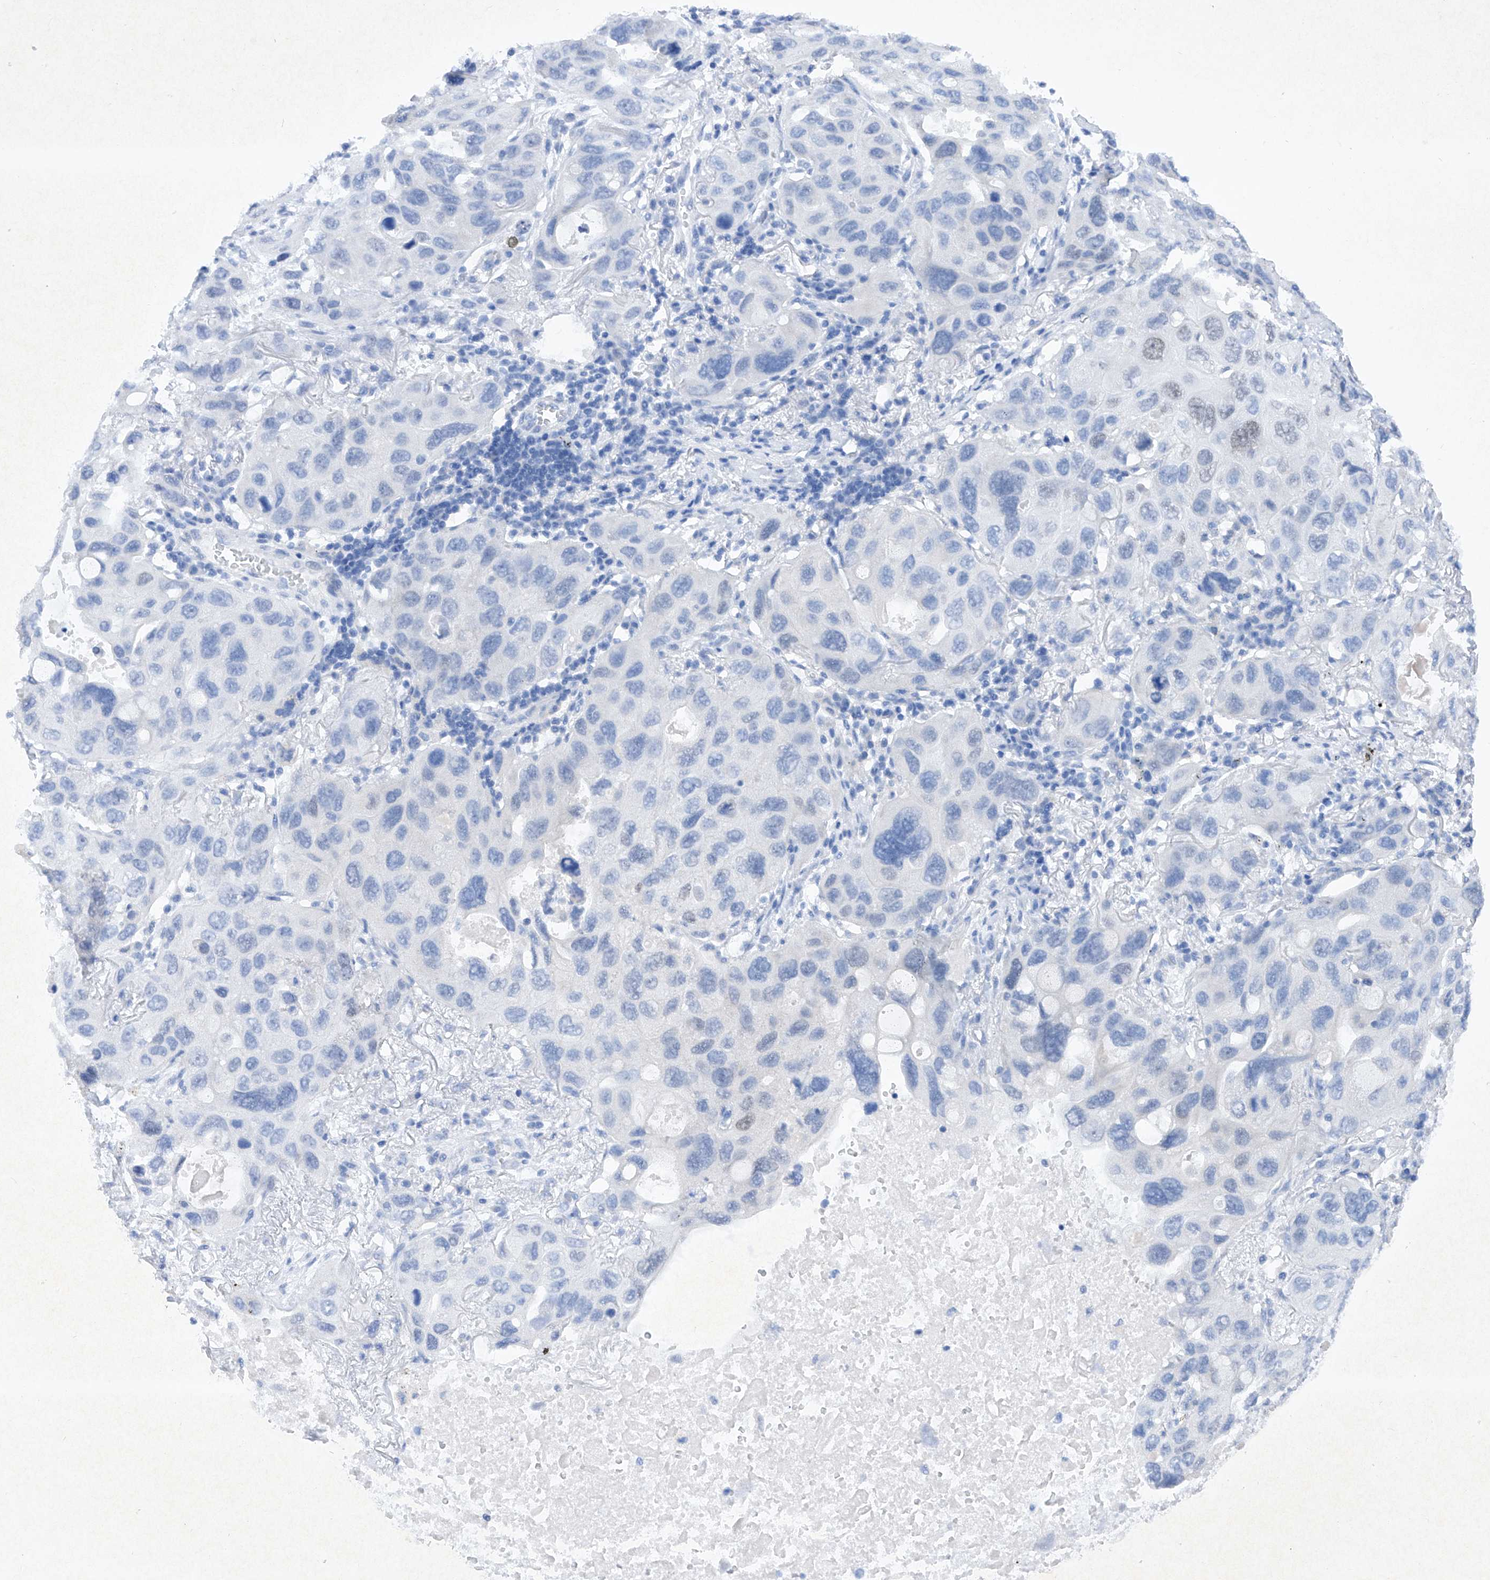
{"staining": {"intensity": "negative", "quantity": "none", "location": "none"}, "tissue": "lung cancer", "cell_type": "Tumor cells", "image_type": "cancer", "snomed": [{"axis": "morphology", "description": "Squamous cell carcinoma, NOS"}, {"axis": "topography", "description": "Lung"}], "caption": "IHC photomicrograph of neoplastic tissue: human lung squamous cell carcinoma stained with DAB (3,3'-diaminobenzidine) exhibits no significant protein positivity in tumor cells.", "gene": "BARX2", "patient": {"sex": "female", "age": 73}}